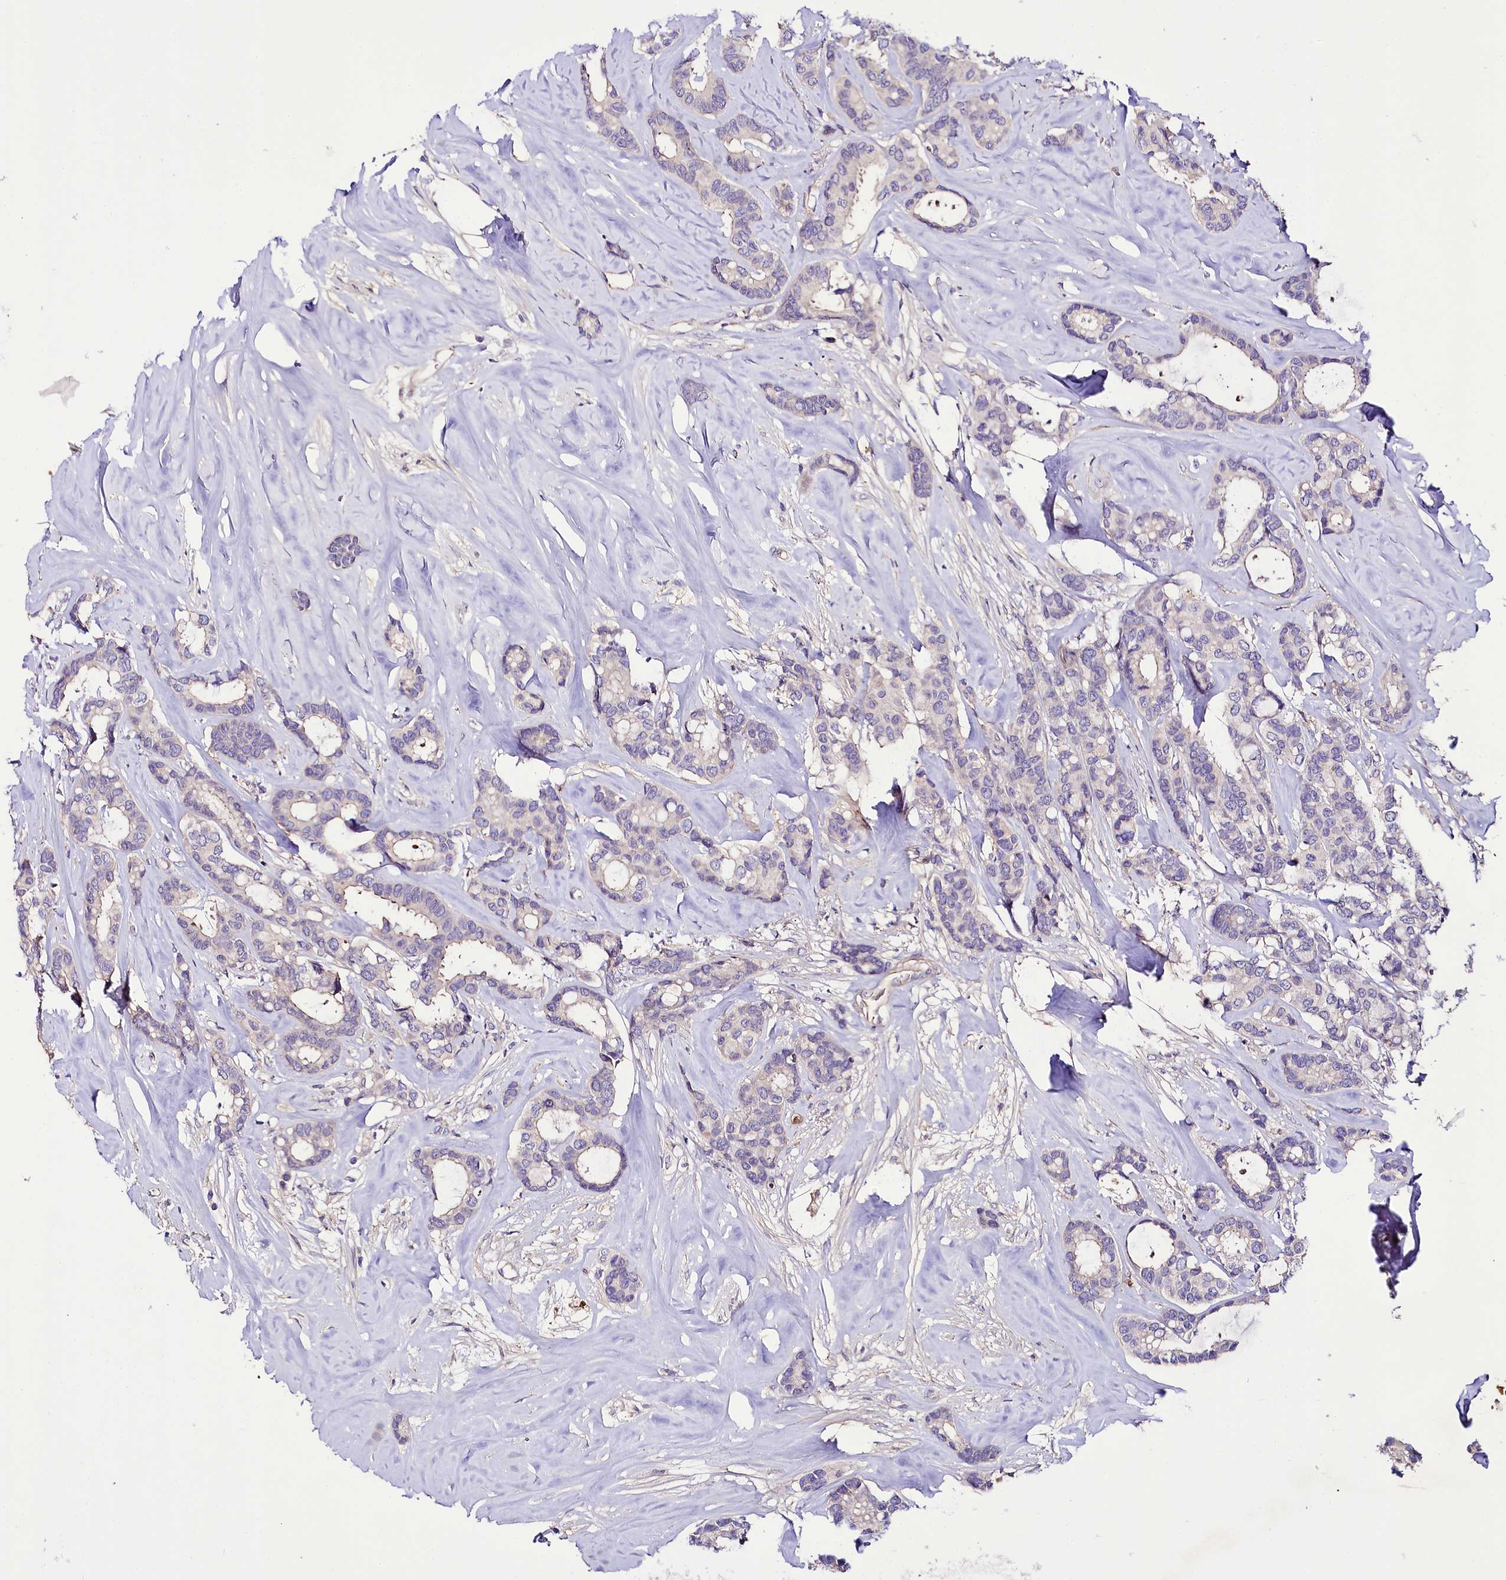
{"staining": {"intensity": "negative", "quantity": "none", "location": "none"}, "tissue": "breast cancer", "cell_type": "Tumor cells", "image_type": "cancer", "snomed": [{"axis": "morphology", "description": "Duct carcinoma"}, {"axis": "topography", "description": "Breast"}], "caption": "An immunohistochemistry (IHC) photomicrograph of breast cancer (invasive ductal carcinoma) is shown. There is no staining in tumor cells of breast cancer (invasive ductal carcinoma). The staining is performed using DAB brown chromogen with nuclei counter-stained in using hematoxylin.", "gene": "PPP1R32", "patient": {"sex": "female", "age": 87}}